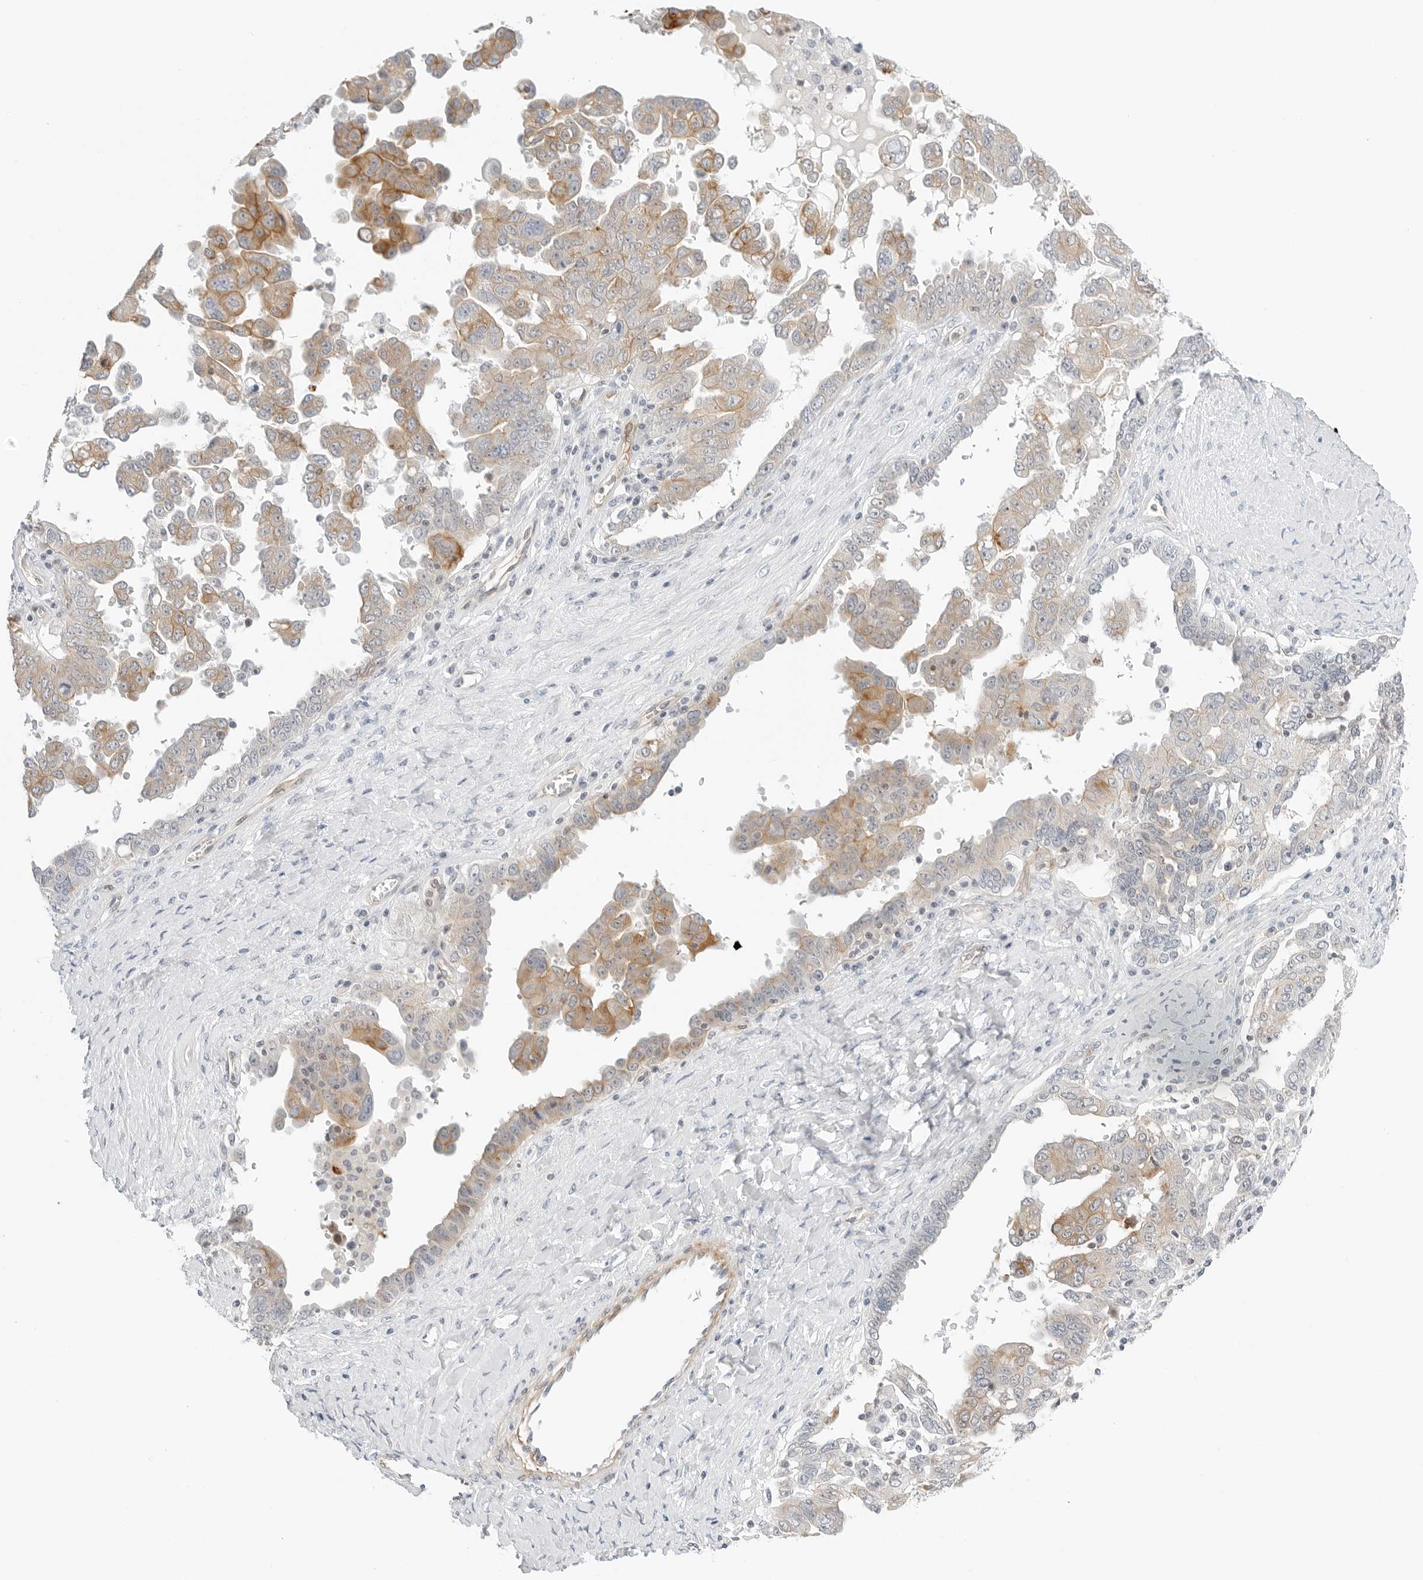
{"staining": {"intensity": "moderate", "quantity": "25%-75%", "location": "cytoplasmic/membranous"}, "tissue": "ovarian cancer", "cell_type": "Tumor cells", "image_type": "cancer", "snomed": [{"axis": "morphology", "description": "Carcinoma, endometroid"}, {"axis": "topography", "description": "Ovary"}], "caption": "A medium amount of moderate cytoplasmic/membranous positivity is appreciated in approximately 25%-75% of tumor cells in ovarian endometroid carcinoma tissue. Nuclei are stained in blue.", "gene": "IQCC", "patient": {"sex": "female", "age": 62}}